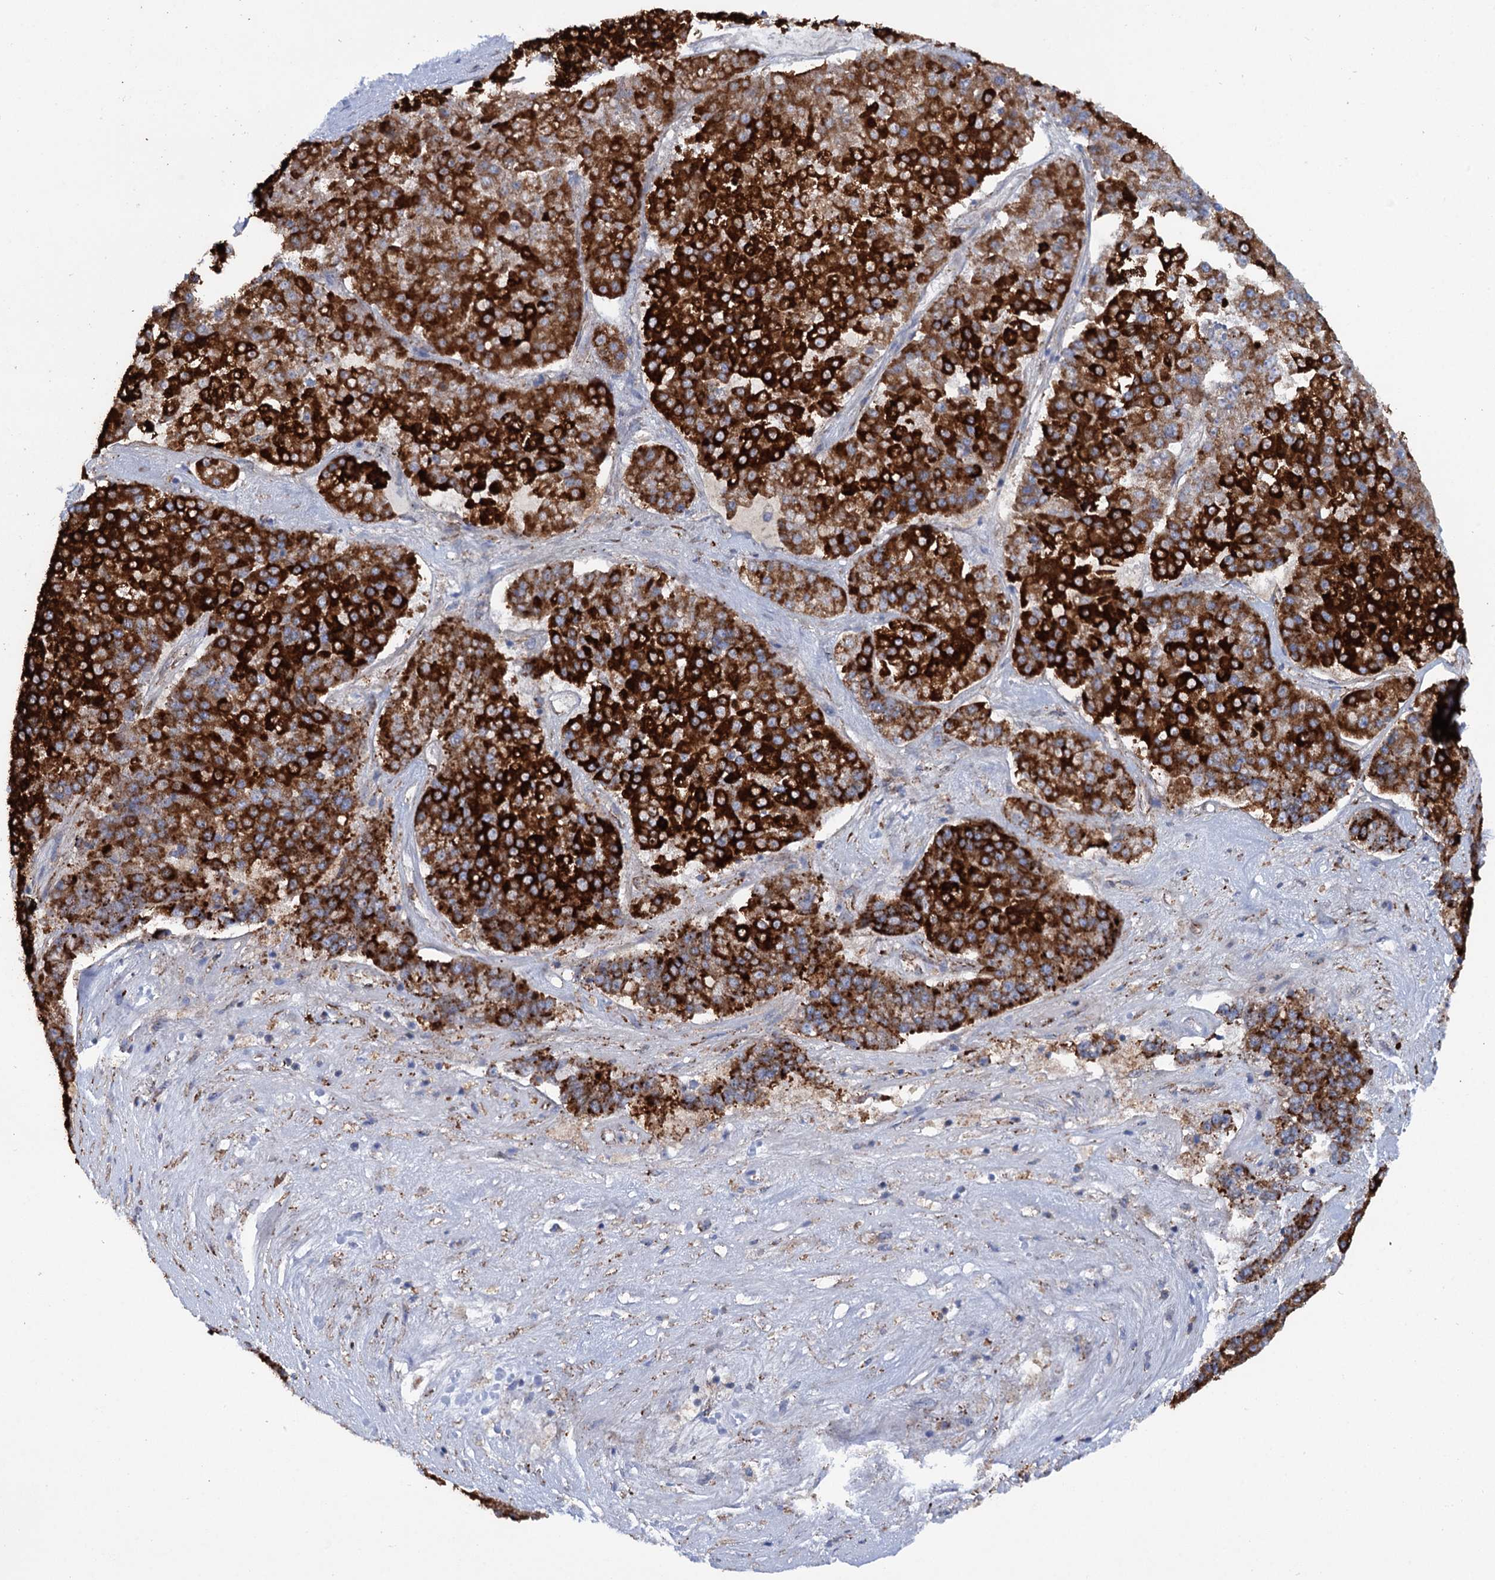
{"staining": {"intensity": "strong", "quantity": ">75%", "location": "cytoplasmic/membranous"}, "tissue": "pancreatic cancer", "cell_type": "Tumor cells", "image_type": "cancer", "snomed": [{"axis": "morphology", "description": "Adenocarcinoma, NOS"}, {"axis": "topography", "description": "Pancreas"}], "caption": "IHC photomicrograph of human pancreatic cancer (adenocarcinoma) stained for a protein (brown), which shows high levels of strong cytoplasmic/membranous expression in about >75% of tumor cells.", "gene": "SHE", "patient": {"sex": "male", "age": 50}}